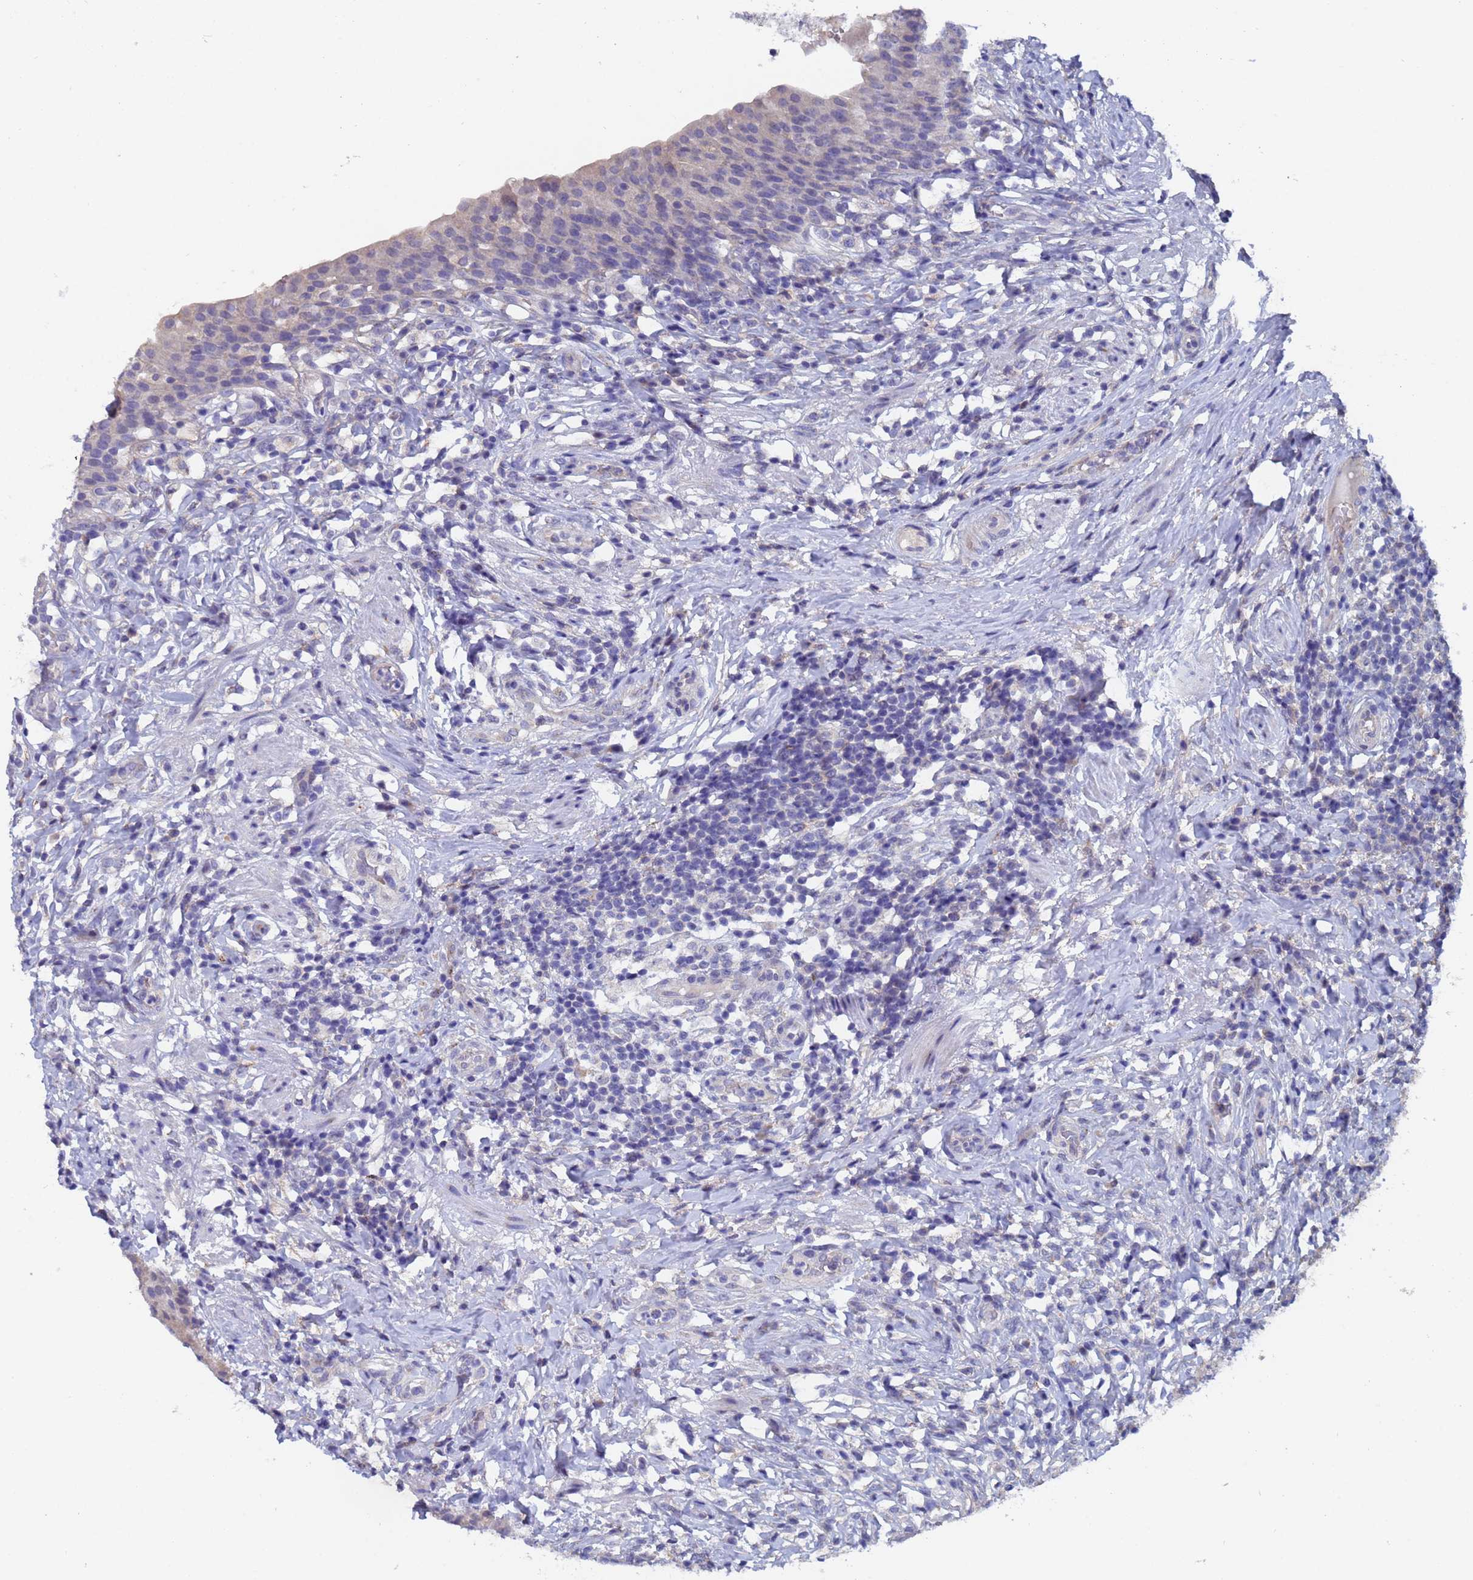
{"staining": {"intensity": "weak", "quantity": "<25%", "location": "cytoplasmic/membranous"}, "tissue": "urinary bladder", "cell_type": "Urothelial cells", "image_type": "normal", "snomed": [{"axis": "morphology", "description": "Normal tissue, NOS"}, {"axis": "morphology", "description": "Inflammation, NOS"}, {"axis": "topography", "description": "Urinary bladder"}], "caption": "IHC of benign urinary bladder shows no positivity in urothelial cells.", "gene": "IHO1", "patient": {"sex": "male", "age": 64}}